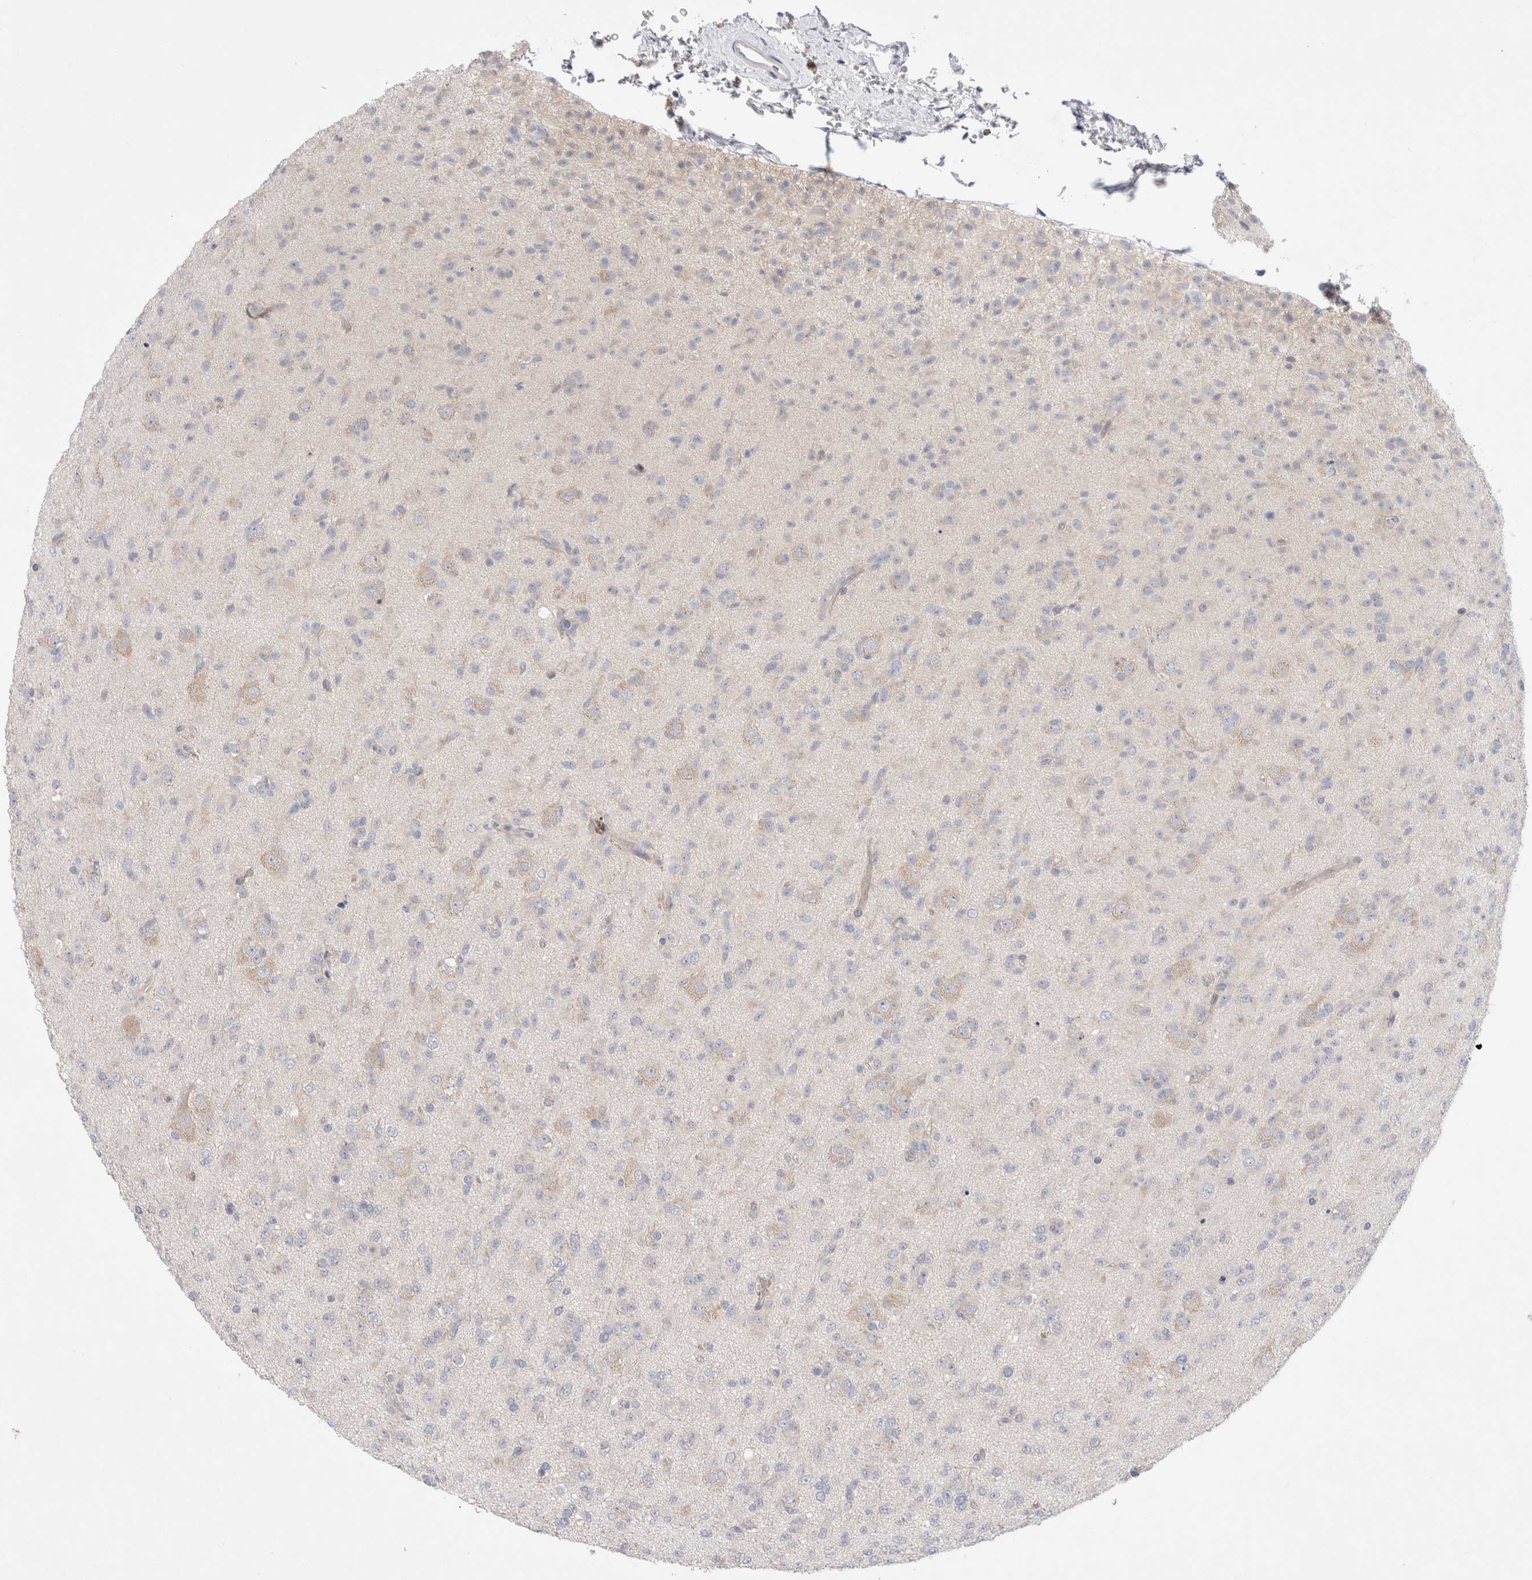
{"staining": {"intensity": "weak", "quantity": "<25%", "location": "cytoplasmic/membranous"}, "tissue": "glioma", "cell_type": "Tumor cells", "image_type": "cancer", "snomed": [{"axis": "morphology", "description": "Glioma, malignant, Low grade"}, {"axis": "topography", "description": "Brain"}], "caption": "Human malignant glioma (low-grade) stained for a protein using IHC shows no staining in tumor cells.", "gene": "RBM12B", "patient": {"sex": "male", "age": 65}}